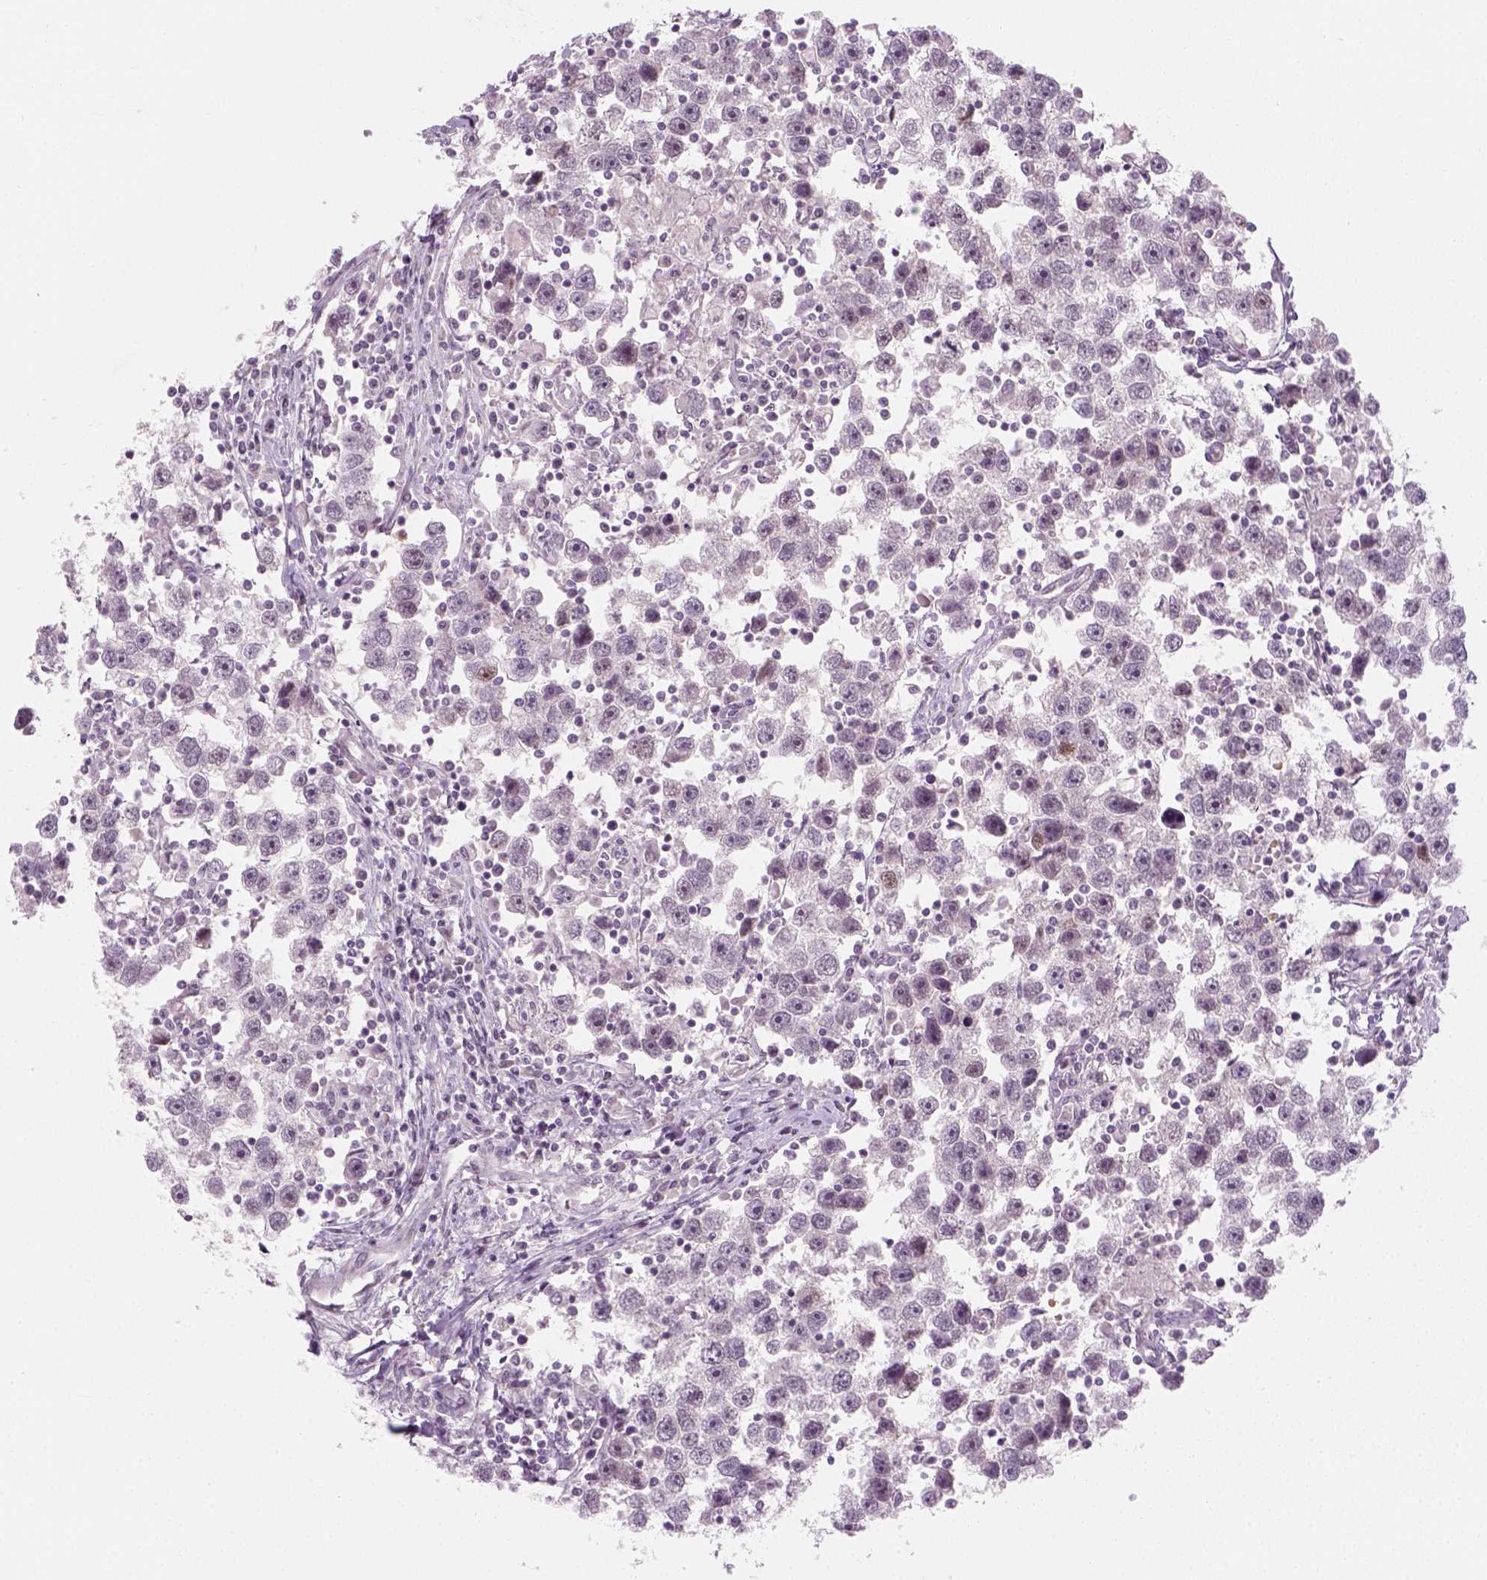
{"staining": {"intensity": "negative", "quantity": "none", "location": "none"}, "tissue": "testis cancer", "cell_type": "Tumor cells", "image_type": "cancer", "snomed": [{"axis": "morphology", "description": "Seminoma, NOS"}, {"axis": "topography", "description": "Testis"}], "caption": "Immunohistochemistry of human testis cancer demonstrates no staining in tumor cells.", "gene": "TP53", "patient": {"sex": "male", "age": 30}}